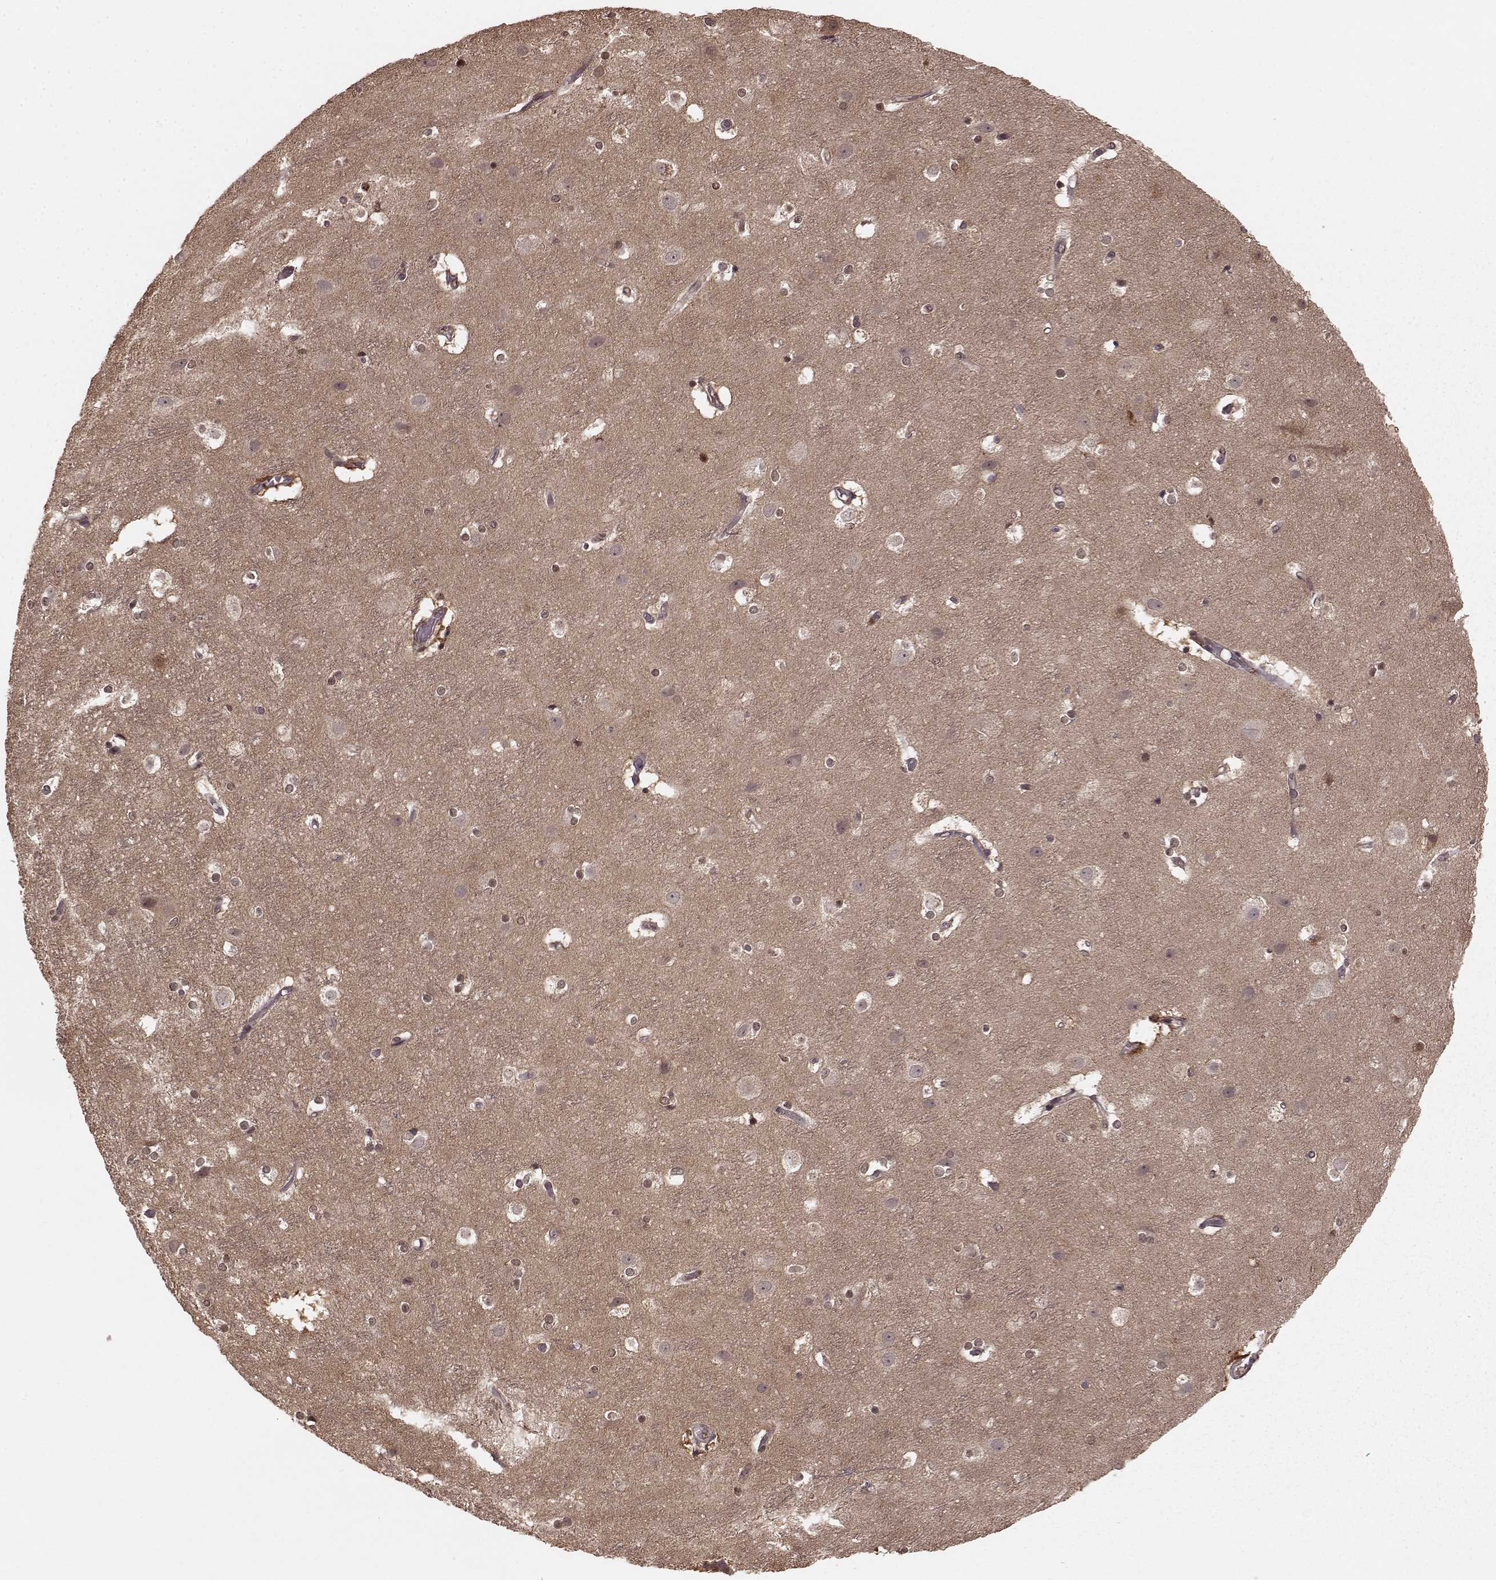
{"staining": {"intensity": "negative", "quantity": "none", "location": "none"}, "tissue": "cerebral cortex", "cell_type": "Endothelial cells", "image_type": "normal", "snomed": [{"axis": "morphology", "description": "Normal tissue, NOS"}, {"axis": "topography", "description": "Cerebral cortex"}], "caption": "Immunohistochemical staining of unremarkable cerebral cortex shows no significant staining in endothelial cells.", "gene": "GSS", "patient": {"sex": "female", "age": 52}}